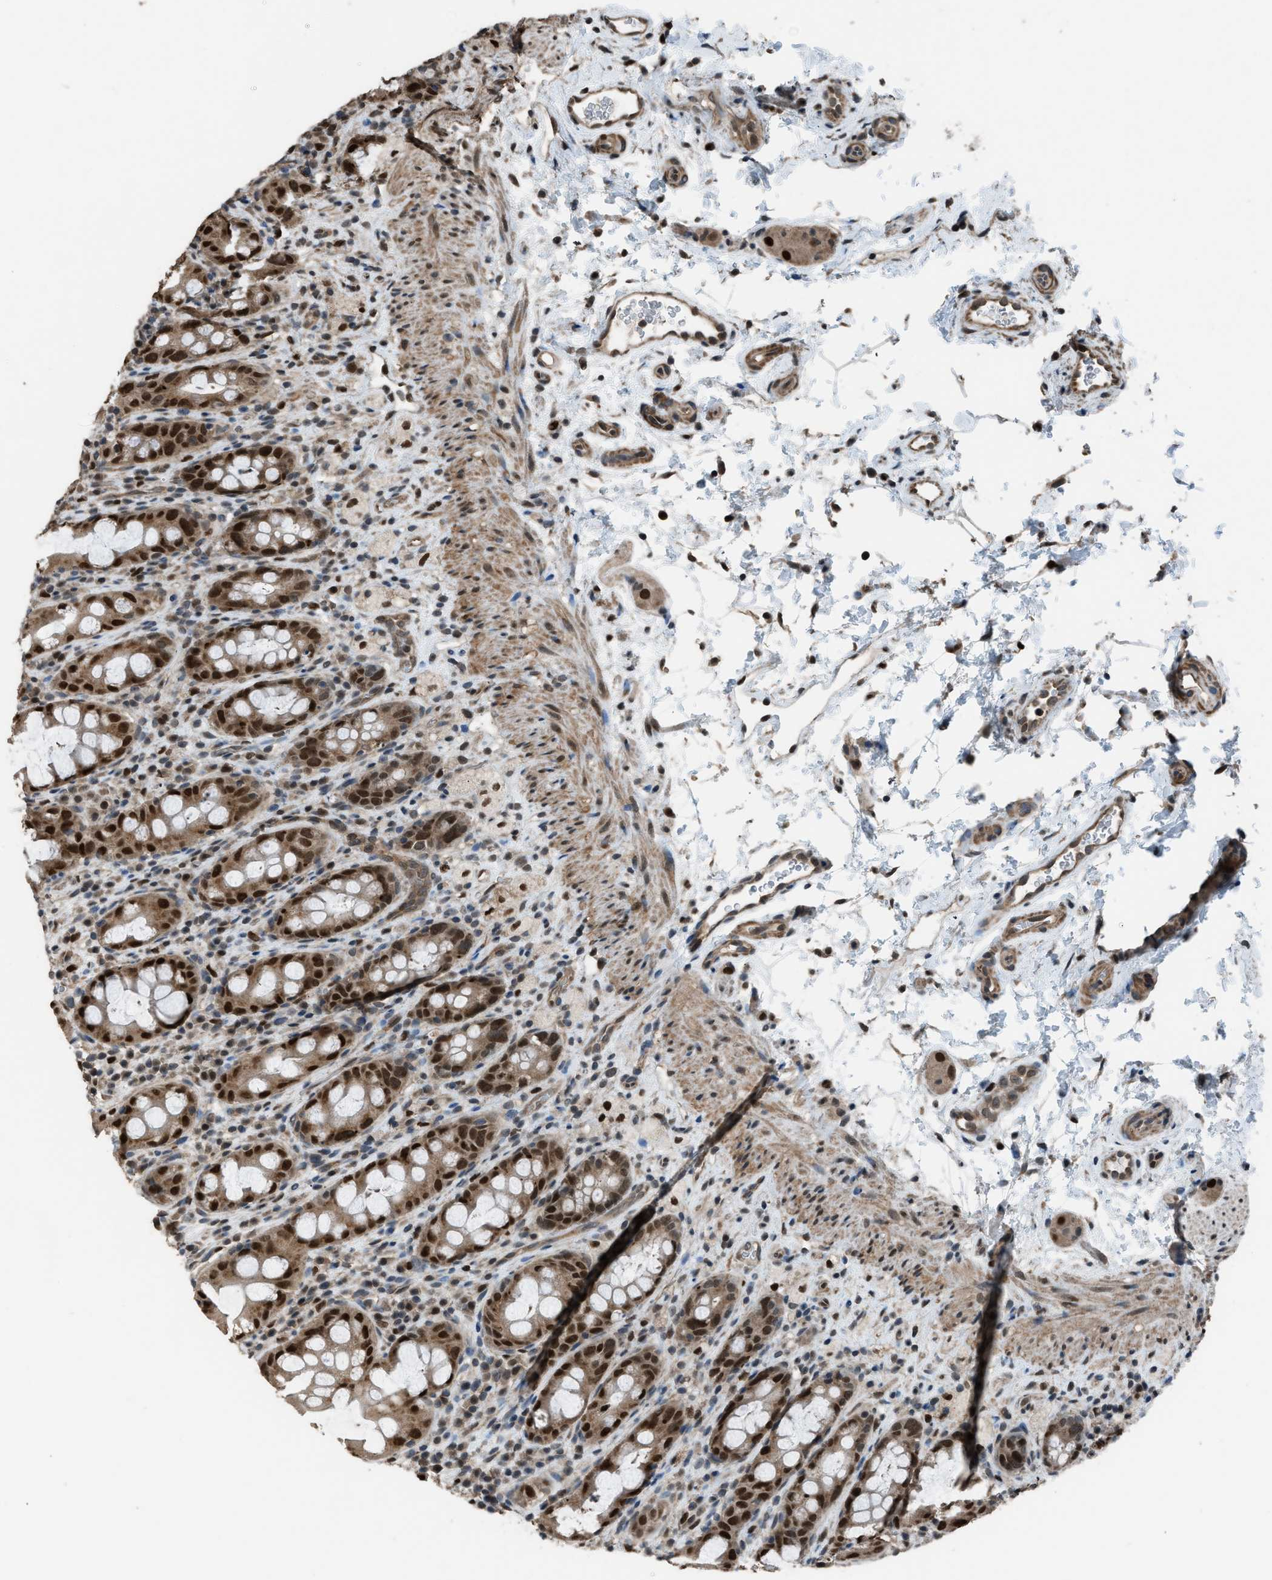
{"staining": {"intensity": "strong", "quantity": ">75%", "location": "cytoplasmic/membranous,nuclear"}, "tissue": "rectum", "cell_type": "Glandular cells", "image_type": "normal", "snomed": [{"axis": "morphology", "description": "Normal tissue, NOS"}, {"axis": "topography", "description": "Rectum"}], "caption": "A high amount of strong cytoplasmic/membranous,nuclear expression is appreciated in approximately >75% of glandular cells in benign rectum.", "gene": "KPNA6", "patient": {"sex": "male", "age": 44}}